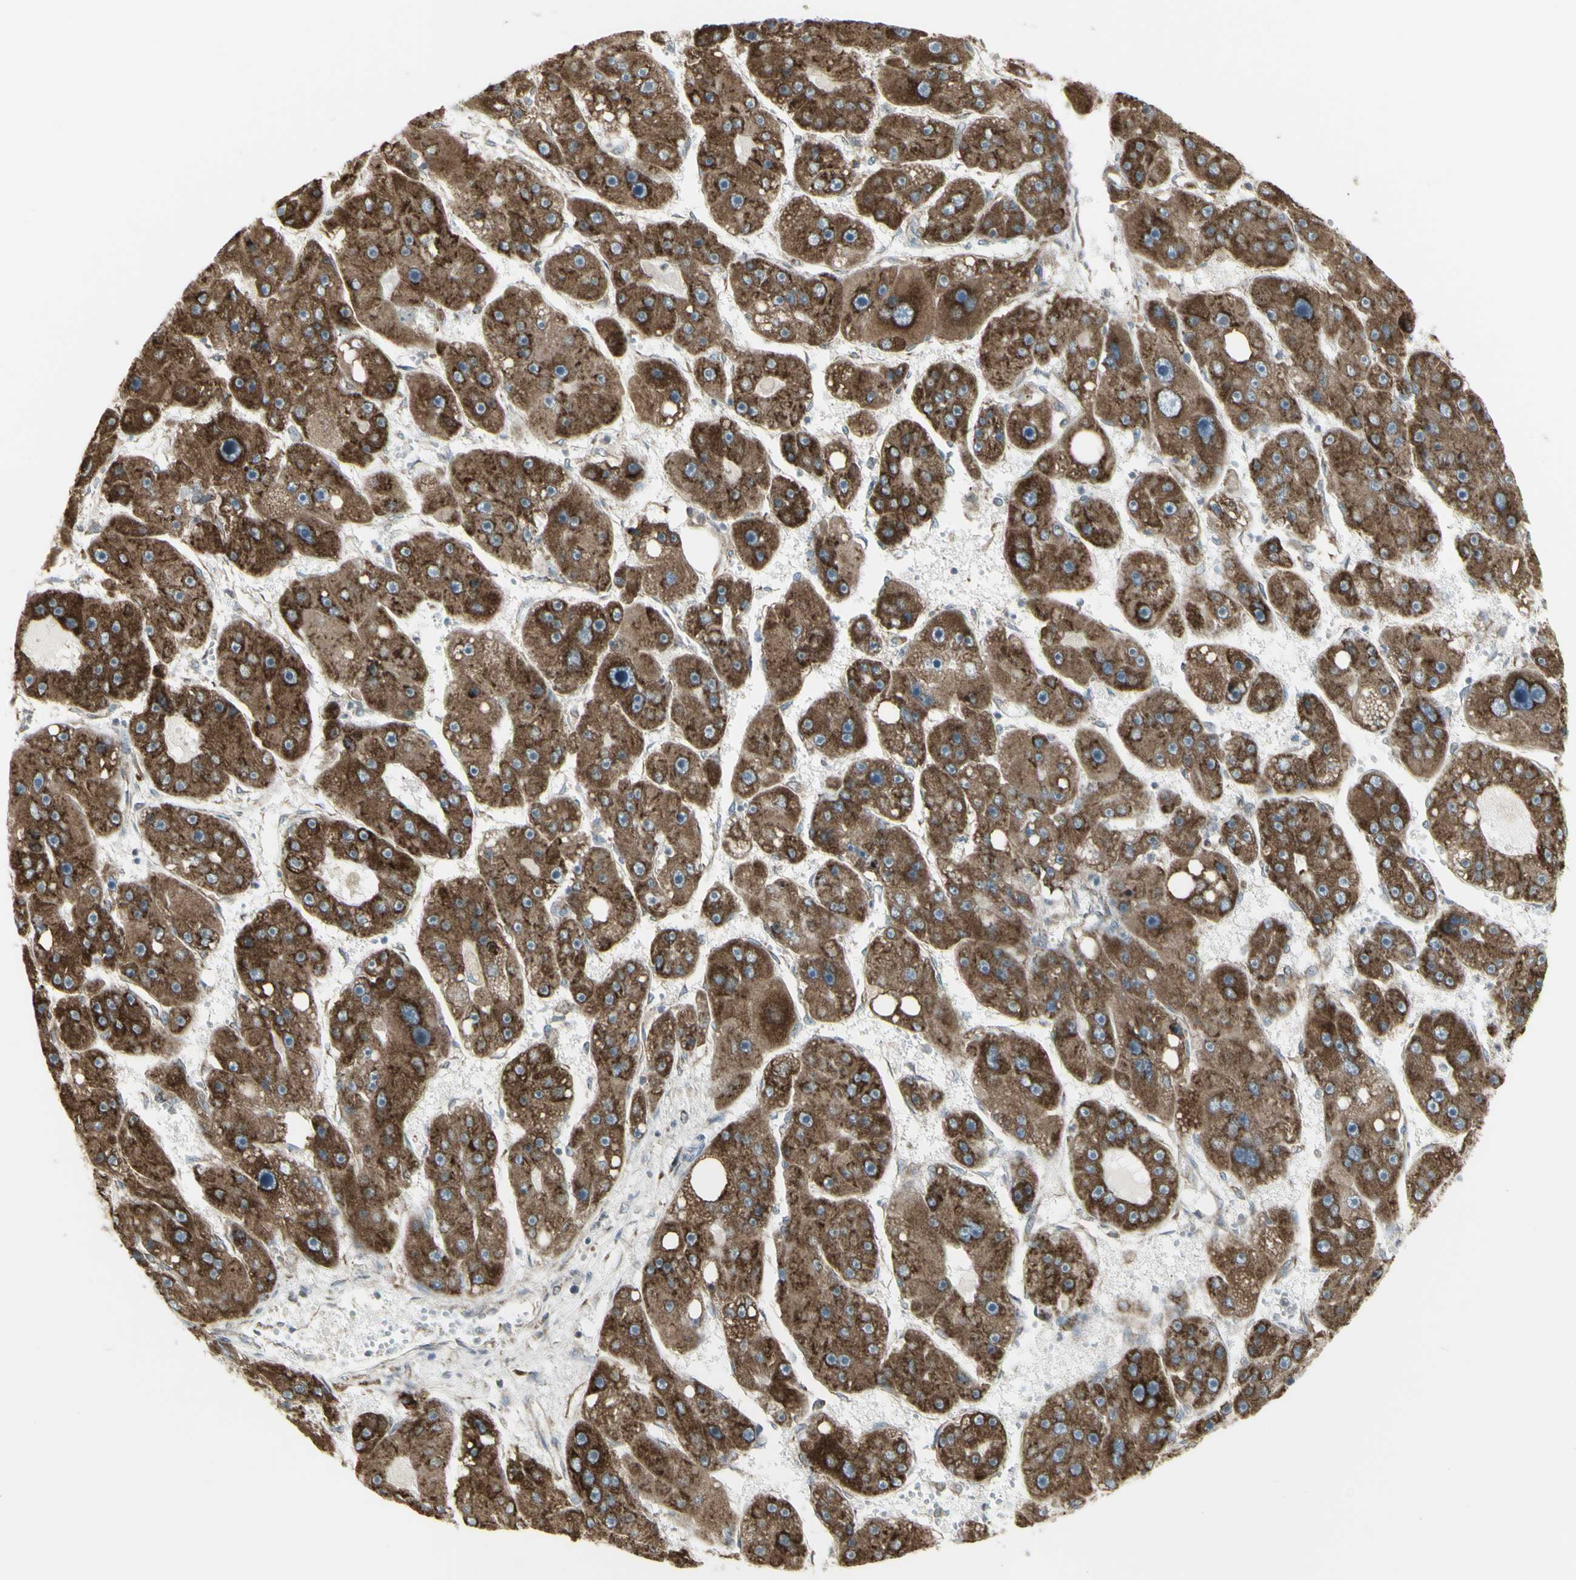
{"staining": {"intensity": "strong", "quantity": ">75%", "location": "cytoplasmic/membranous"}, "tissue": "liver cancer", "cell_type": "Tumor cells", "image_type": "cancer", "snomed": [{"axis": "morphology", "description": "Carcinoma, Hepatocellular, NOS"}, {"axis": "topography", "description": "Liver"}], "caption": "A histopathology image of liver hepatocellular carcinoma stained for a protein demonstrates strong cytoplasmic/membranous brown staining in tumor cells. The staining was performed using DAB (3,3'-diaminobenzidine), with brown indicating positive protein expression. Nuclei are stained blue with hematoxylin.", "gene": "FKBP3", "patient": {"sex": "female", "age": 61}}